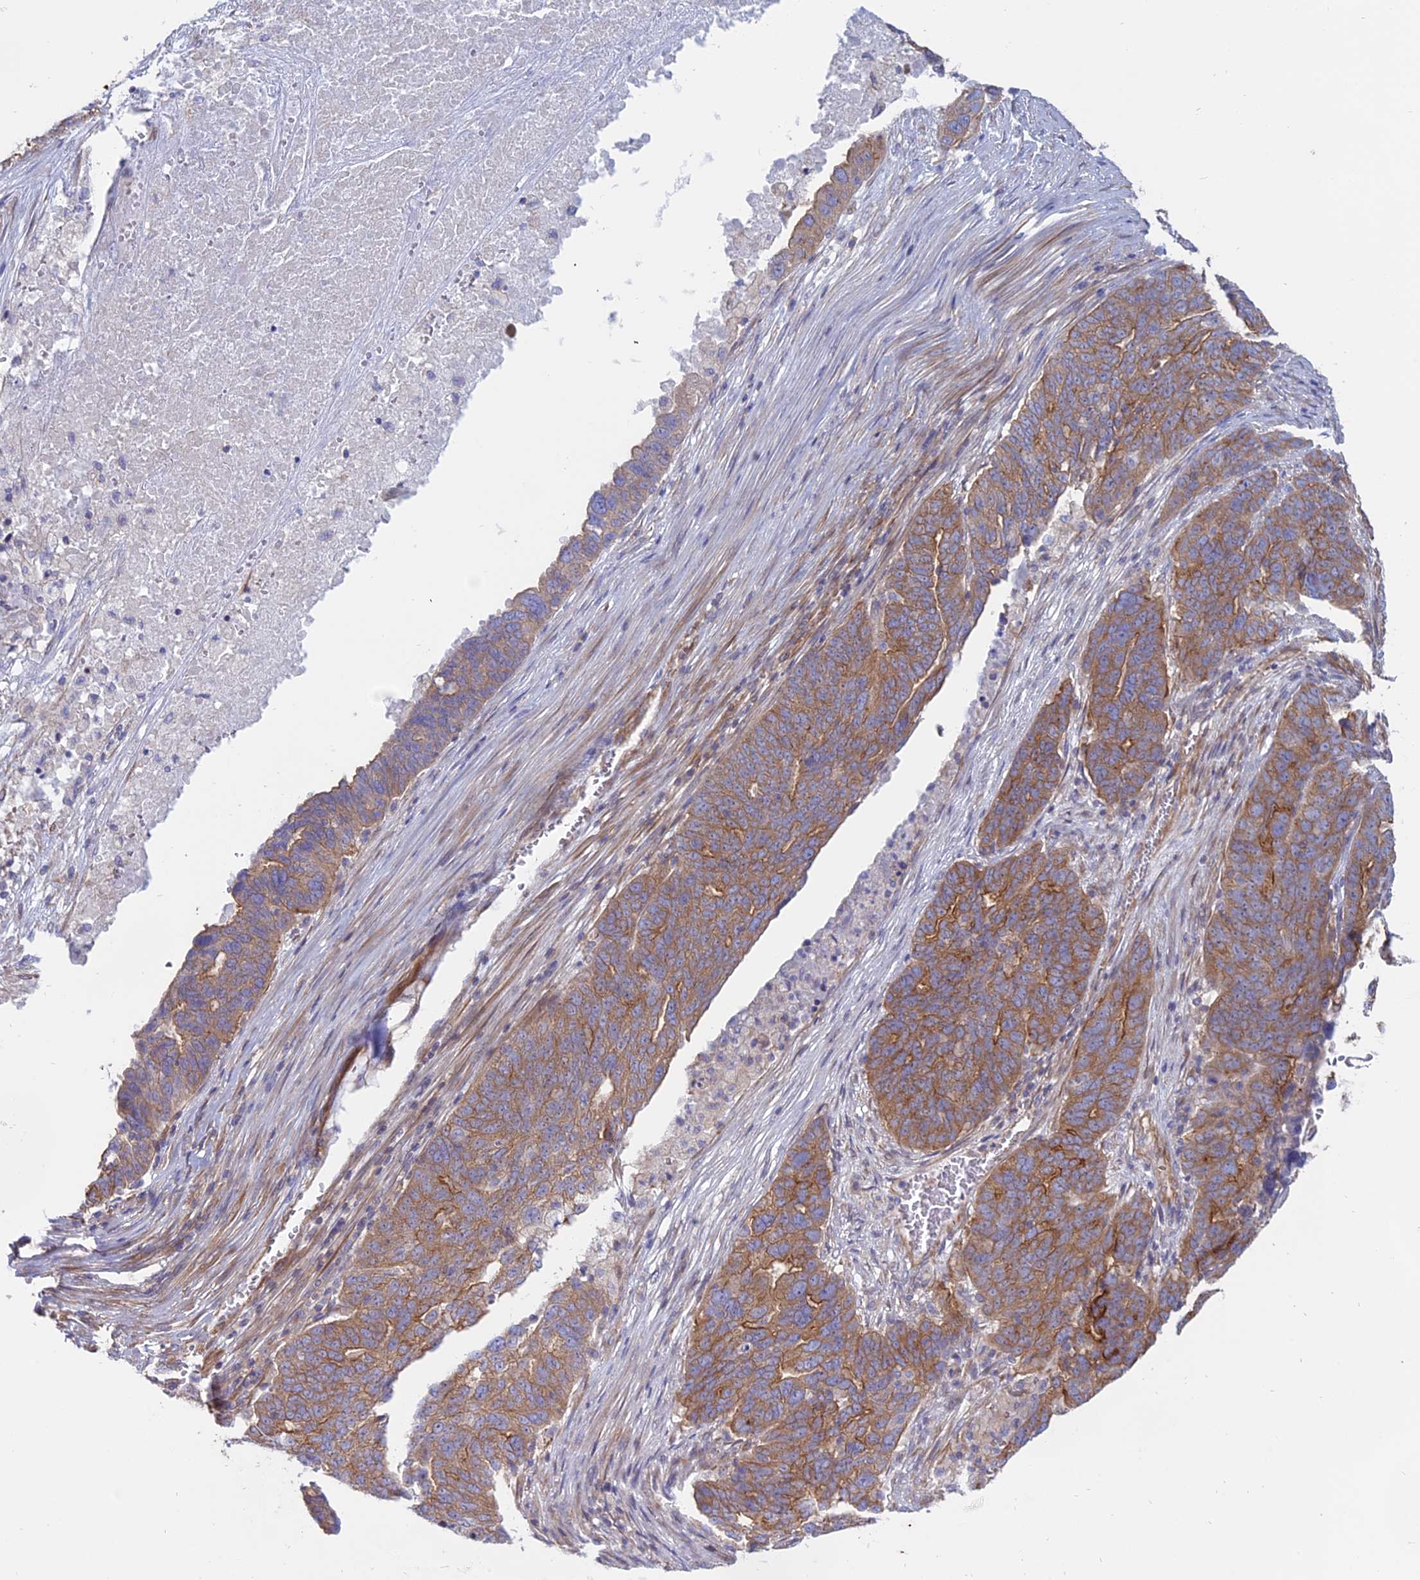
{"staining": {"intensity": "moderate", "quantity": ">75%", "location": "cytoplasmic/membranous"}, "tissue": "ovarian cancer", "cell_type": "Tumor cells", "image_type": "cancer", "snomed": [{"axis": "morphology", "description": "Cystadenocarcinoma, serous, NOS"}, {"axis": "topography", "description": "Ovary"}], "caption": "A brown stain highlights moderate cytoplasmic/membranous staining of a protein in ovarian cancer tumor cells.", "gene": "MYO5B", "patient": {"sex": "female", "age": 59}}